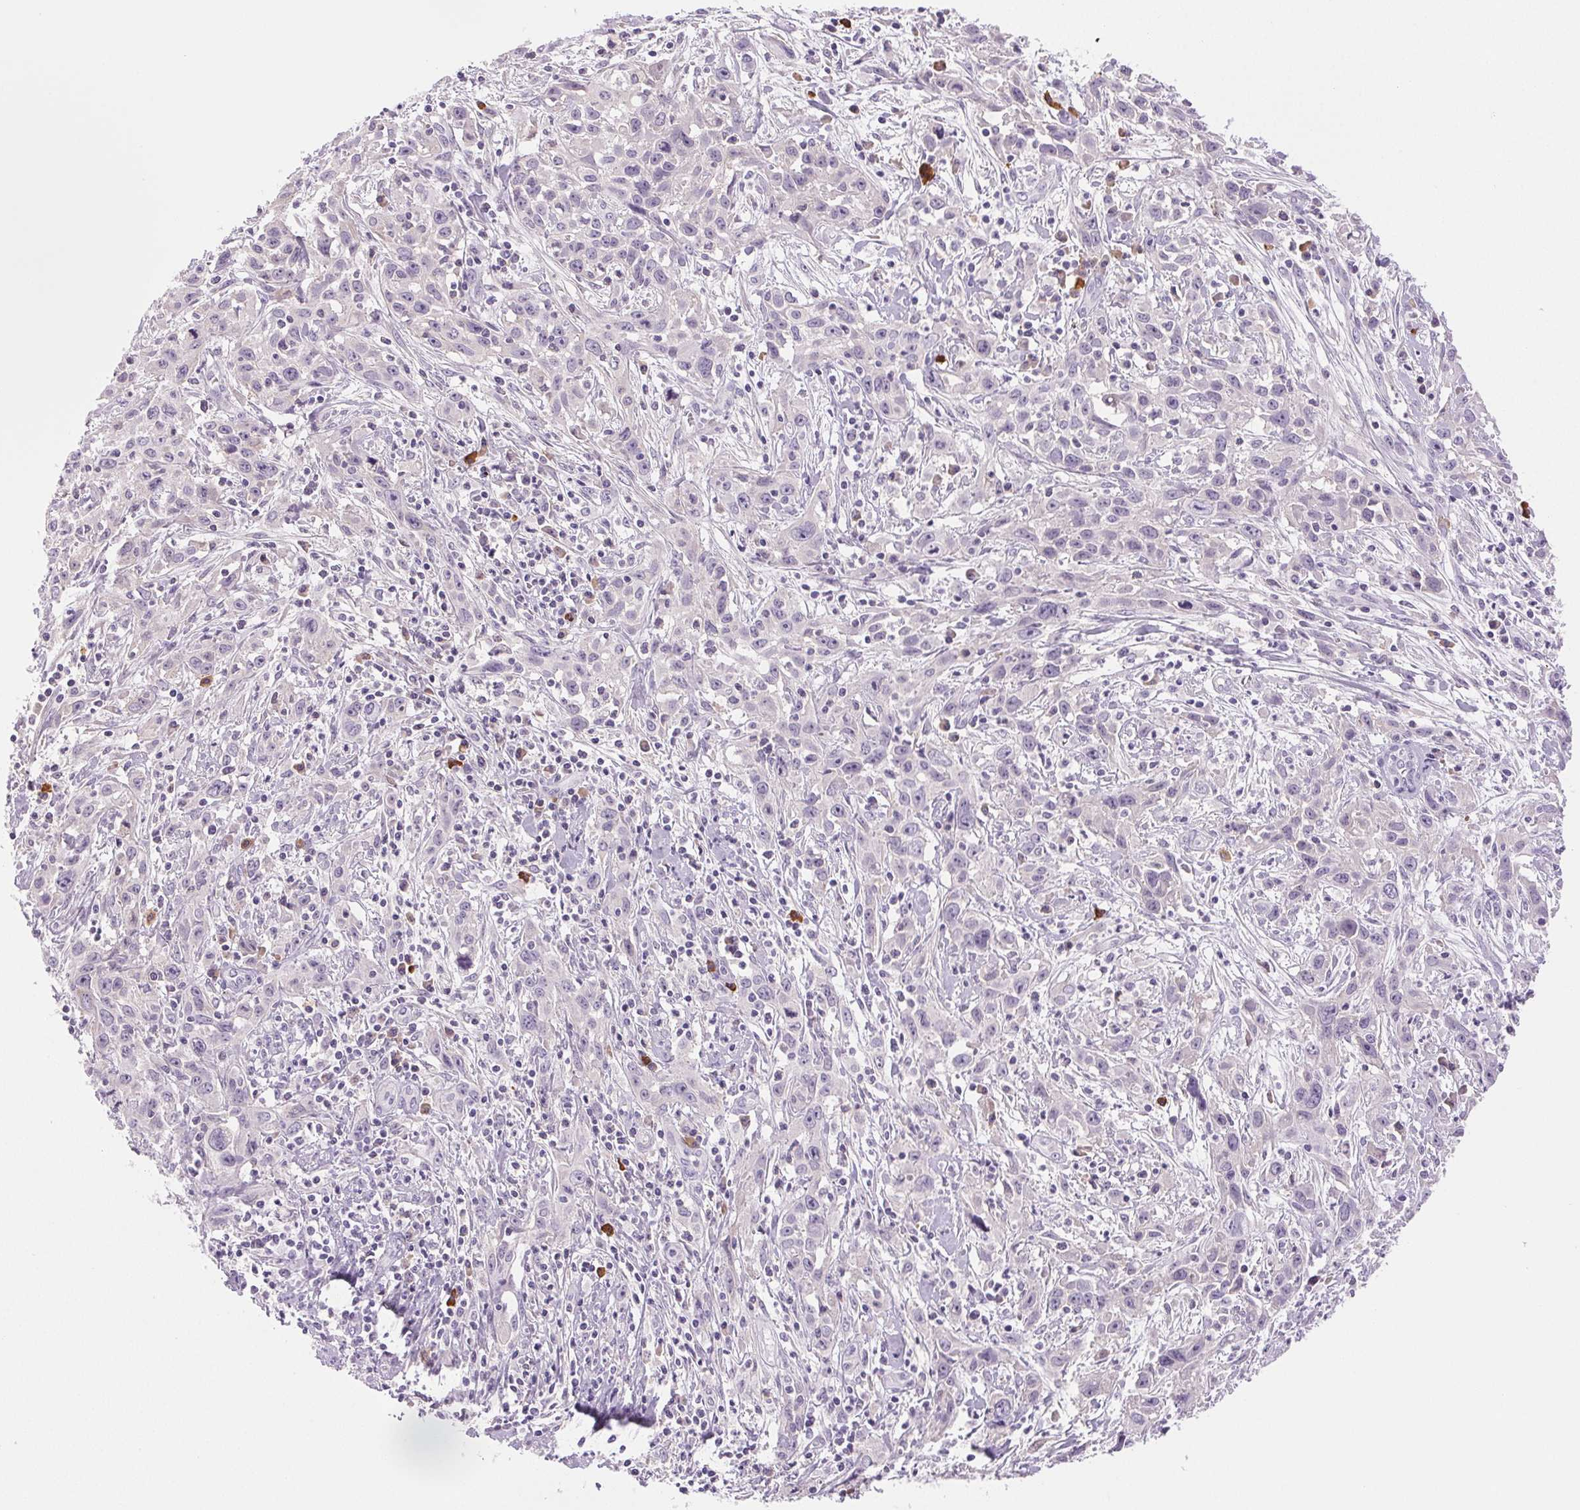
{"staining": {"intensity": "negative", "quantity": "none", "location": "none"}, "tissue": "cervical cancer", "cell_type": "Tumor cells", "image_type": "cancer", "snomed": [{"axis": "morphology", "description": "Squamous cell carcinoma, NOS"}, {"axis": "topography", "description": "Cervix"}], "caption": "IHC of cervical cancer (squamous cell carcinoma) shows no expression in tumor cells.", "gene": "IFIT1B", "patient": {"sex": "female", "age": 38}}